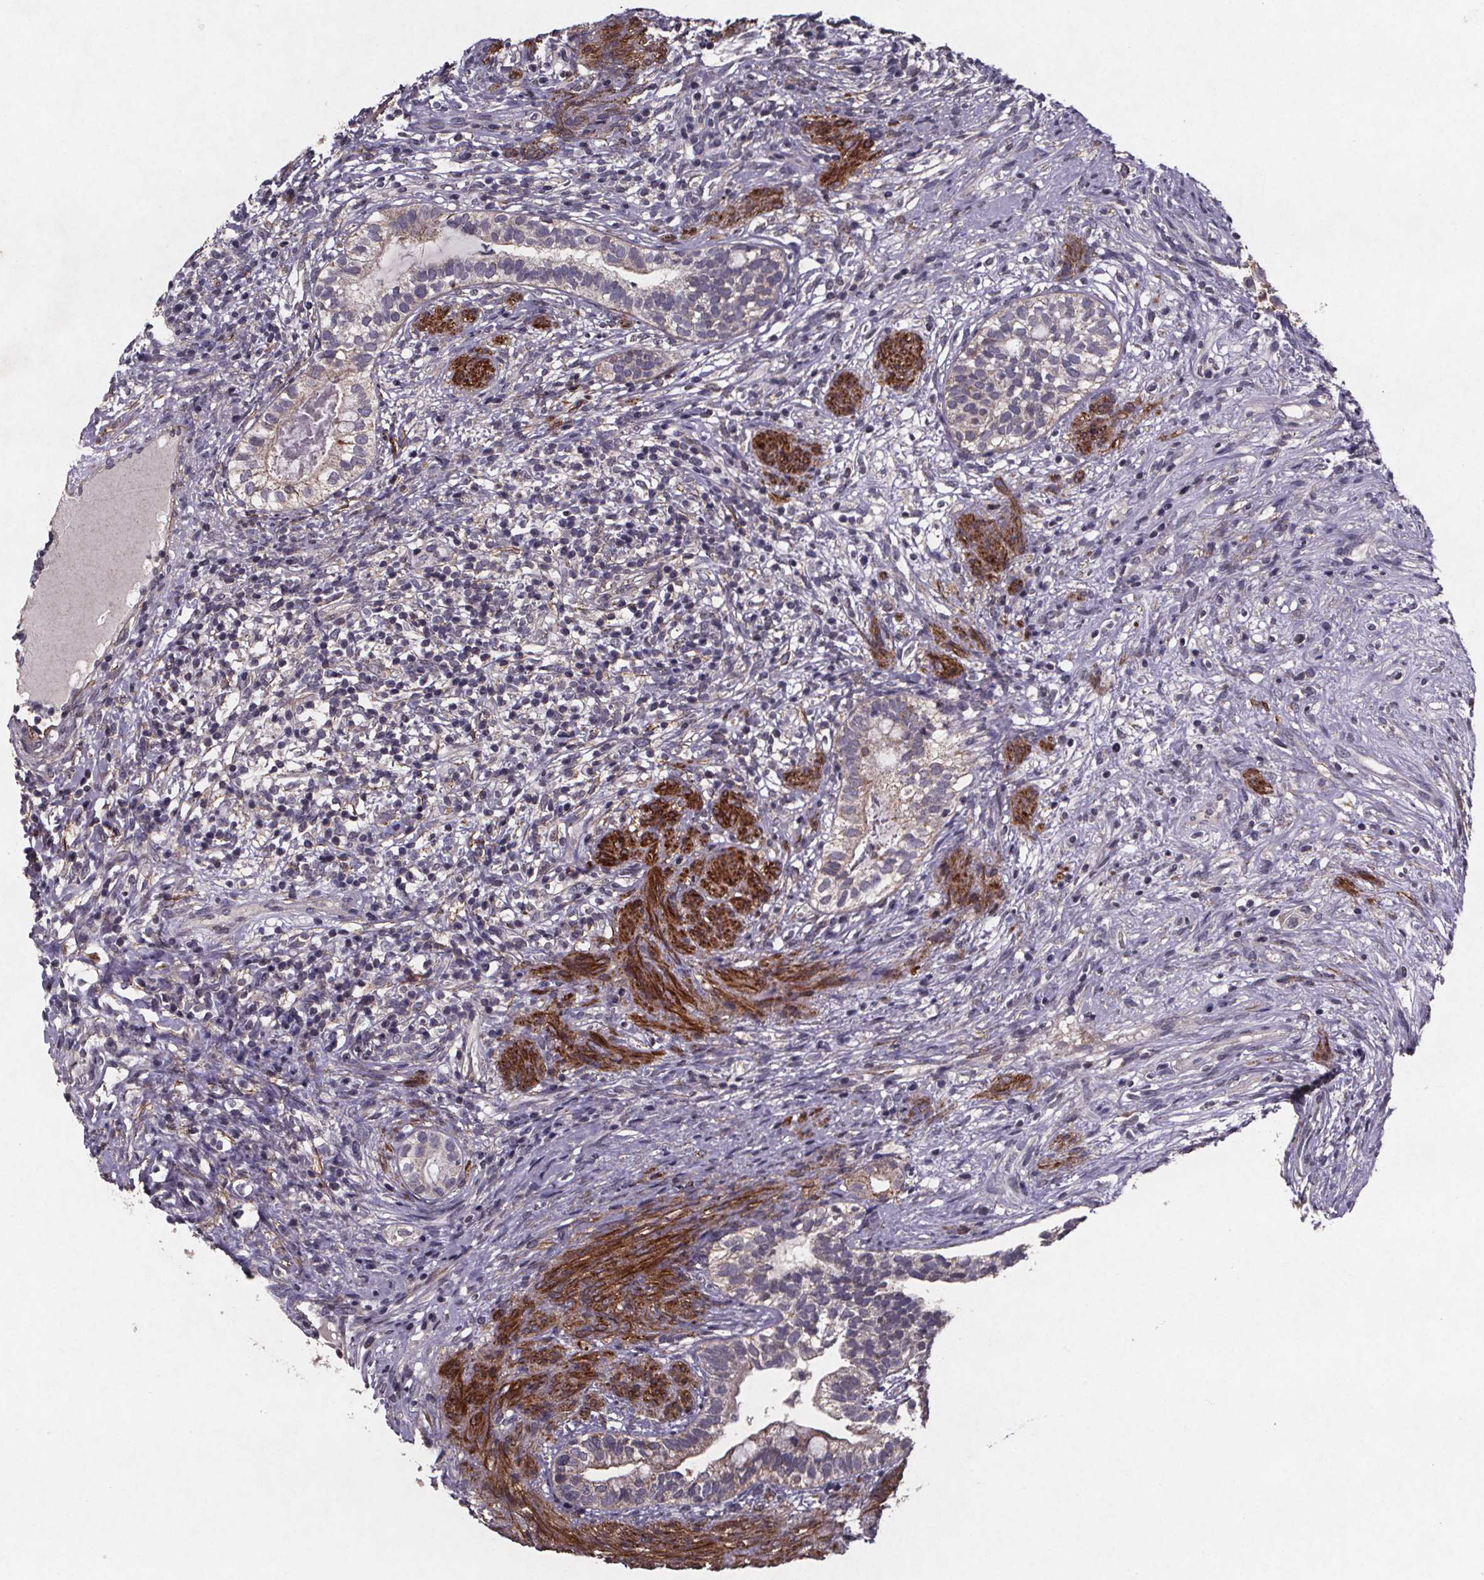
{"staining": {"intensity": "negative", "quantity": "none", "location": "none"}, "tissue": "testis cancer", "cell_type": "Tumor cells", "image_type": "cancer", "snomed": [{"axis": "morphology", "description": "Seminoma, NOS"}, {"axis": "morphology", "description": "Carcinoma, Embryonal, NOS"}, {"axis": "topography", "description": "Testis"}], "caption": "There is no significant positivity in tumor cells of seminoma (testis). (DAB (3,3'-diaminobenzidine) immunohistochemistry (IHC) visualized using brightfield microscopy, high magnification).", "gene": "PALLD", "patient": {"sex": "male", "age": 41}}